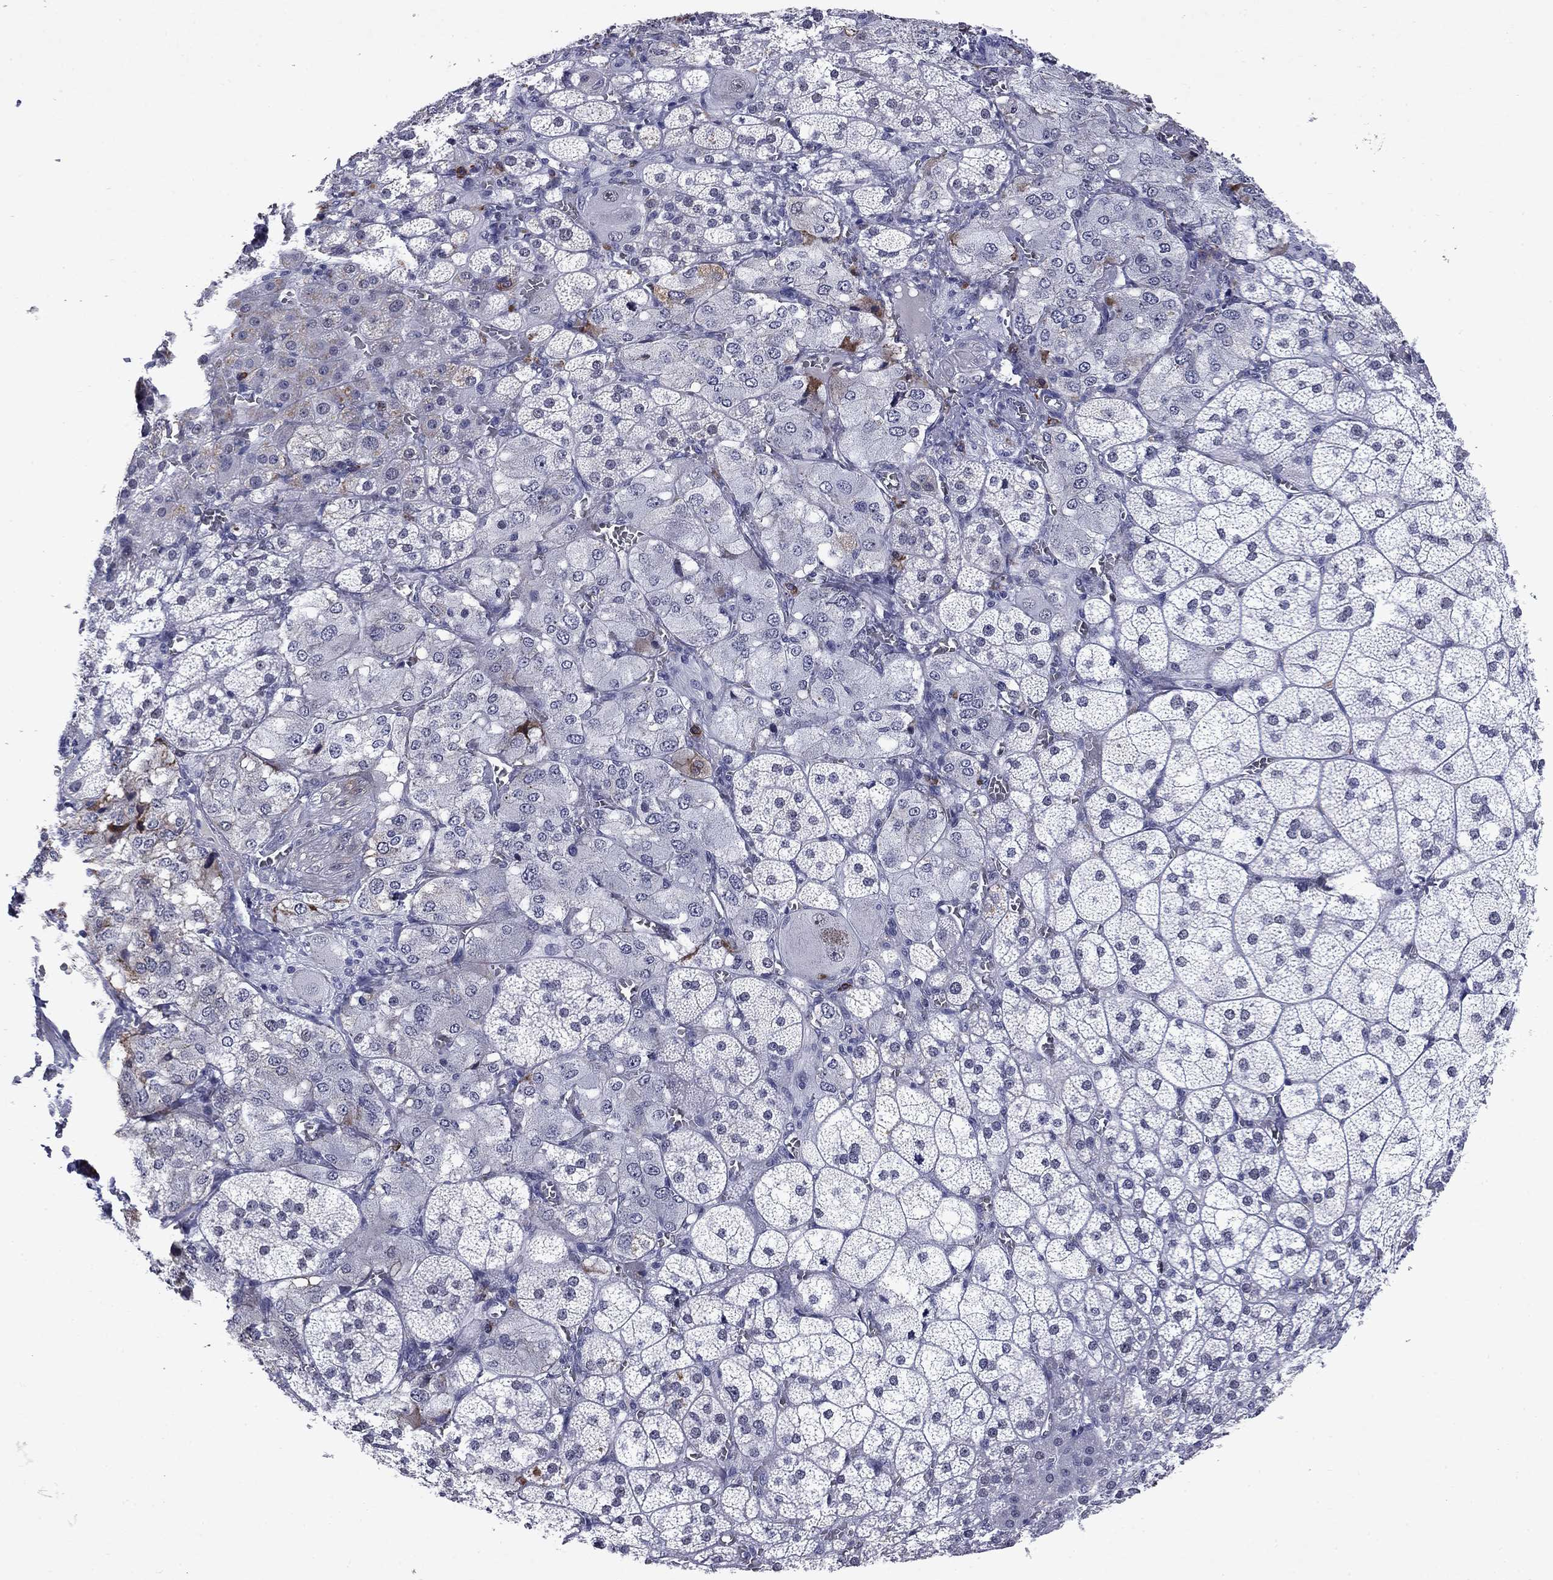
{"staining": {"intensity": "strong", "quantity": "<25%", "location": "cytoplasmic/membranous"}, "tissue": "adrenal gland", "cell_type": "Glandular cells", "image_type": "normal", "snomed": [{"axis": "morphology", "description": "Normal tissue, NOS"}, {"axis": "topography", "description": "Adrenal gland"}], "caption": "IHC (DAB (3,3'-diaminobenzidine)) staining of unremarkable human adrenal gland demonstrates strong cytoplasmic/membranous protein positivity in about <25% of glandular cells. (IHC, brightfield microscopy, high magnification).", "gene": "ECM1", "patient": {"sex": "female", "age": 60}}